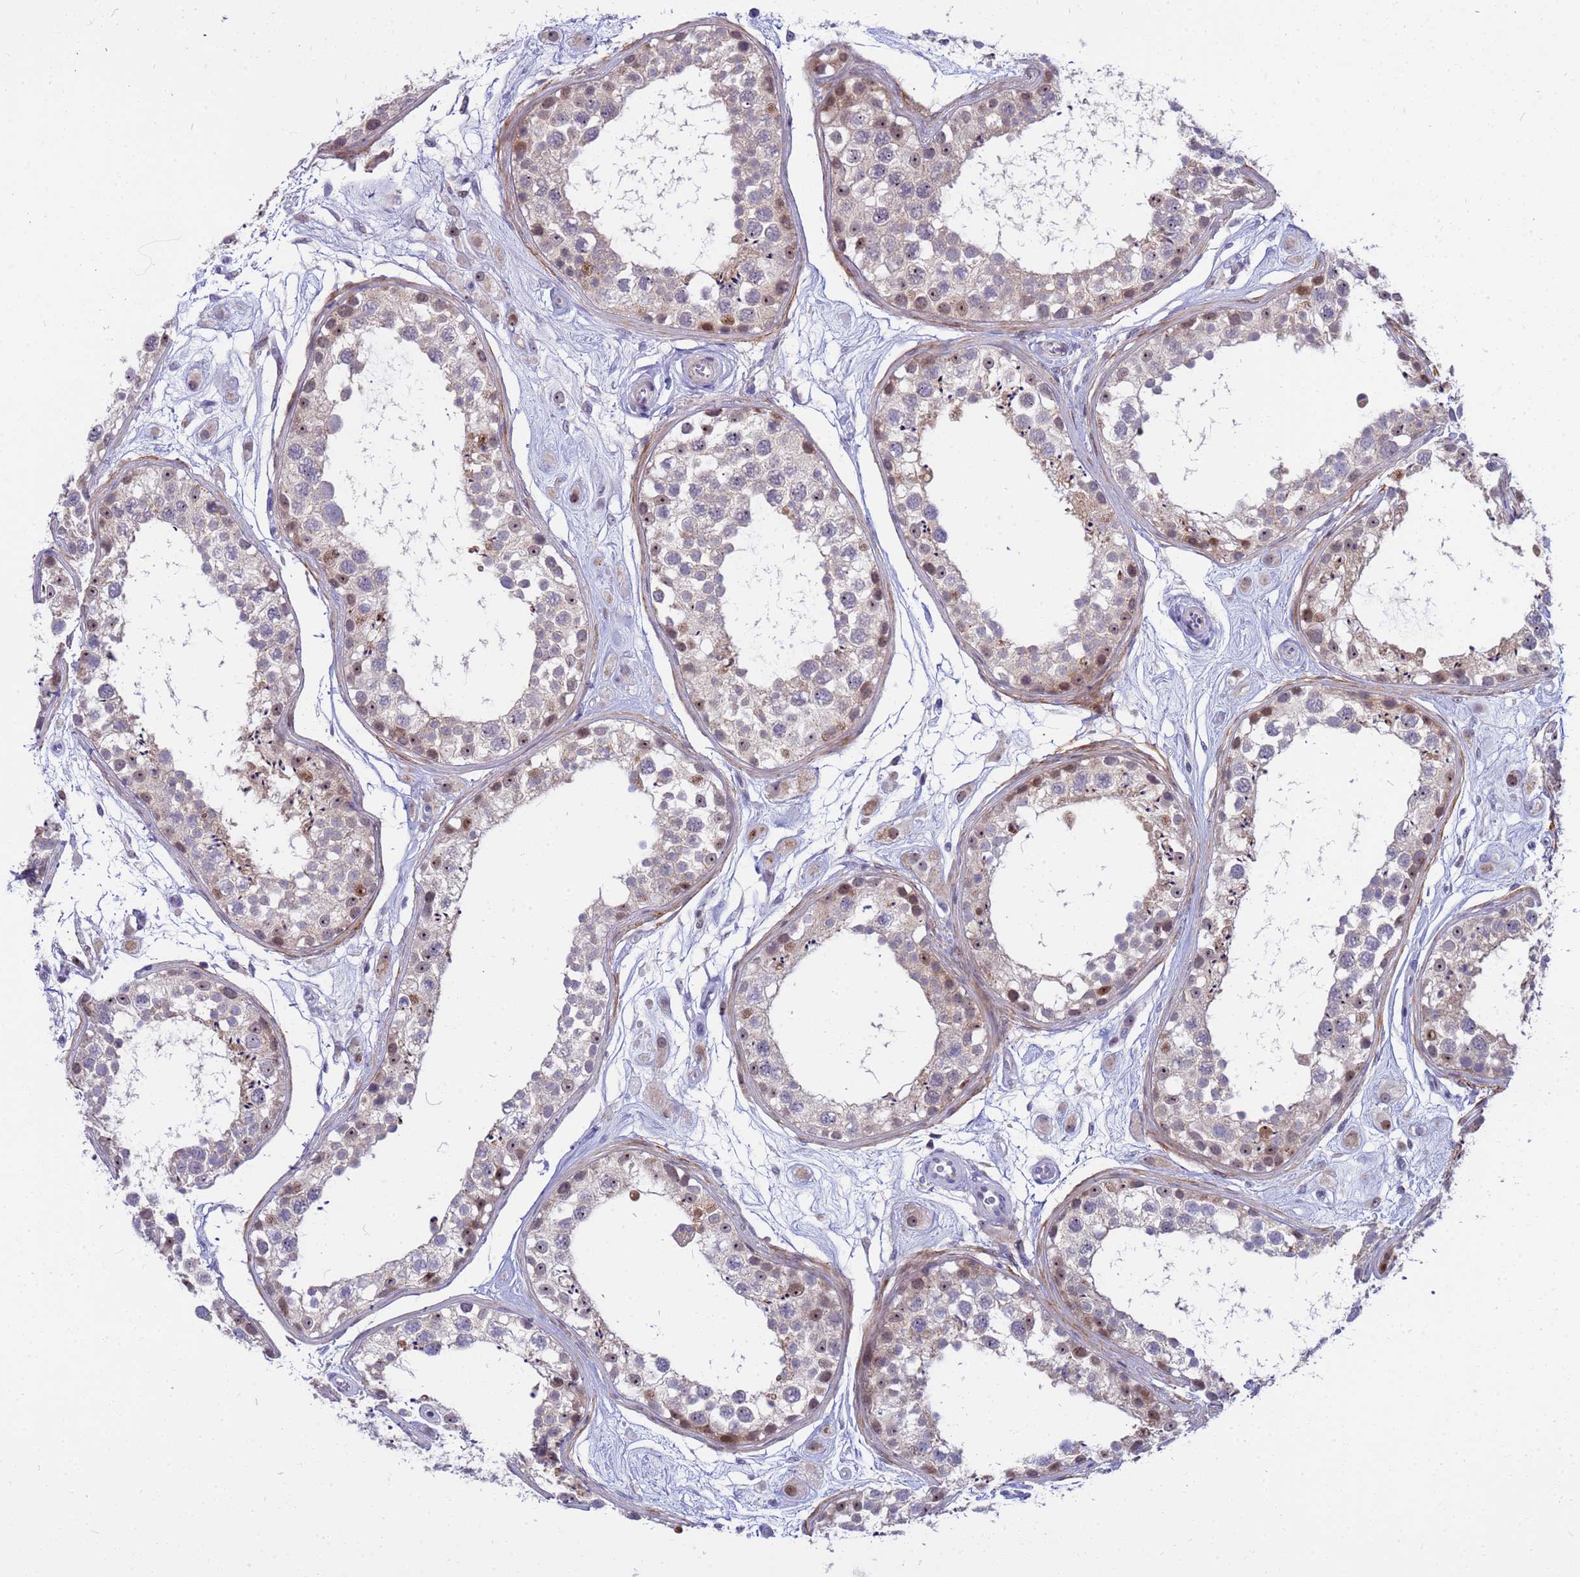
{"staining": {"intensity": "moderate", "quantity": "<25%", "location": "nuclear"}, "tissue": "testis", "cell_type": "Cells in seminiferous ducts", "image_type": "normal", "snomed": [{"axis": "morphology", "description": "Normal tissue, NOS"}, {"axis": "topography", "description": "Testis"}], "caption": "Protein positivity by IHC exhibits moderate nuclear expression in about <25% of cells in seminiferous ducts in unremarkable testis.", "gene": "LRATD1", "patient": {"sex": "male", "age": 25}}